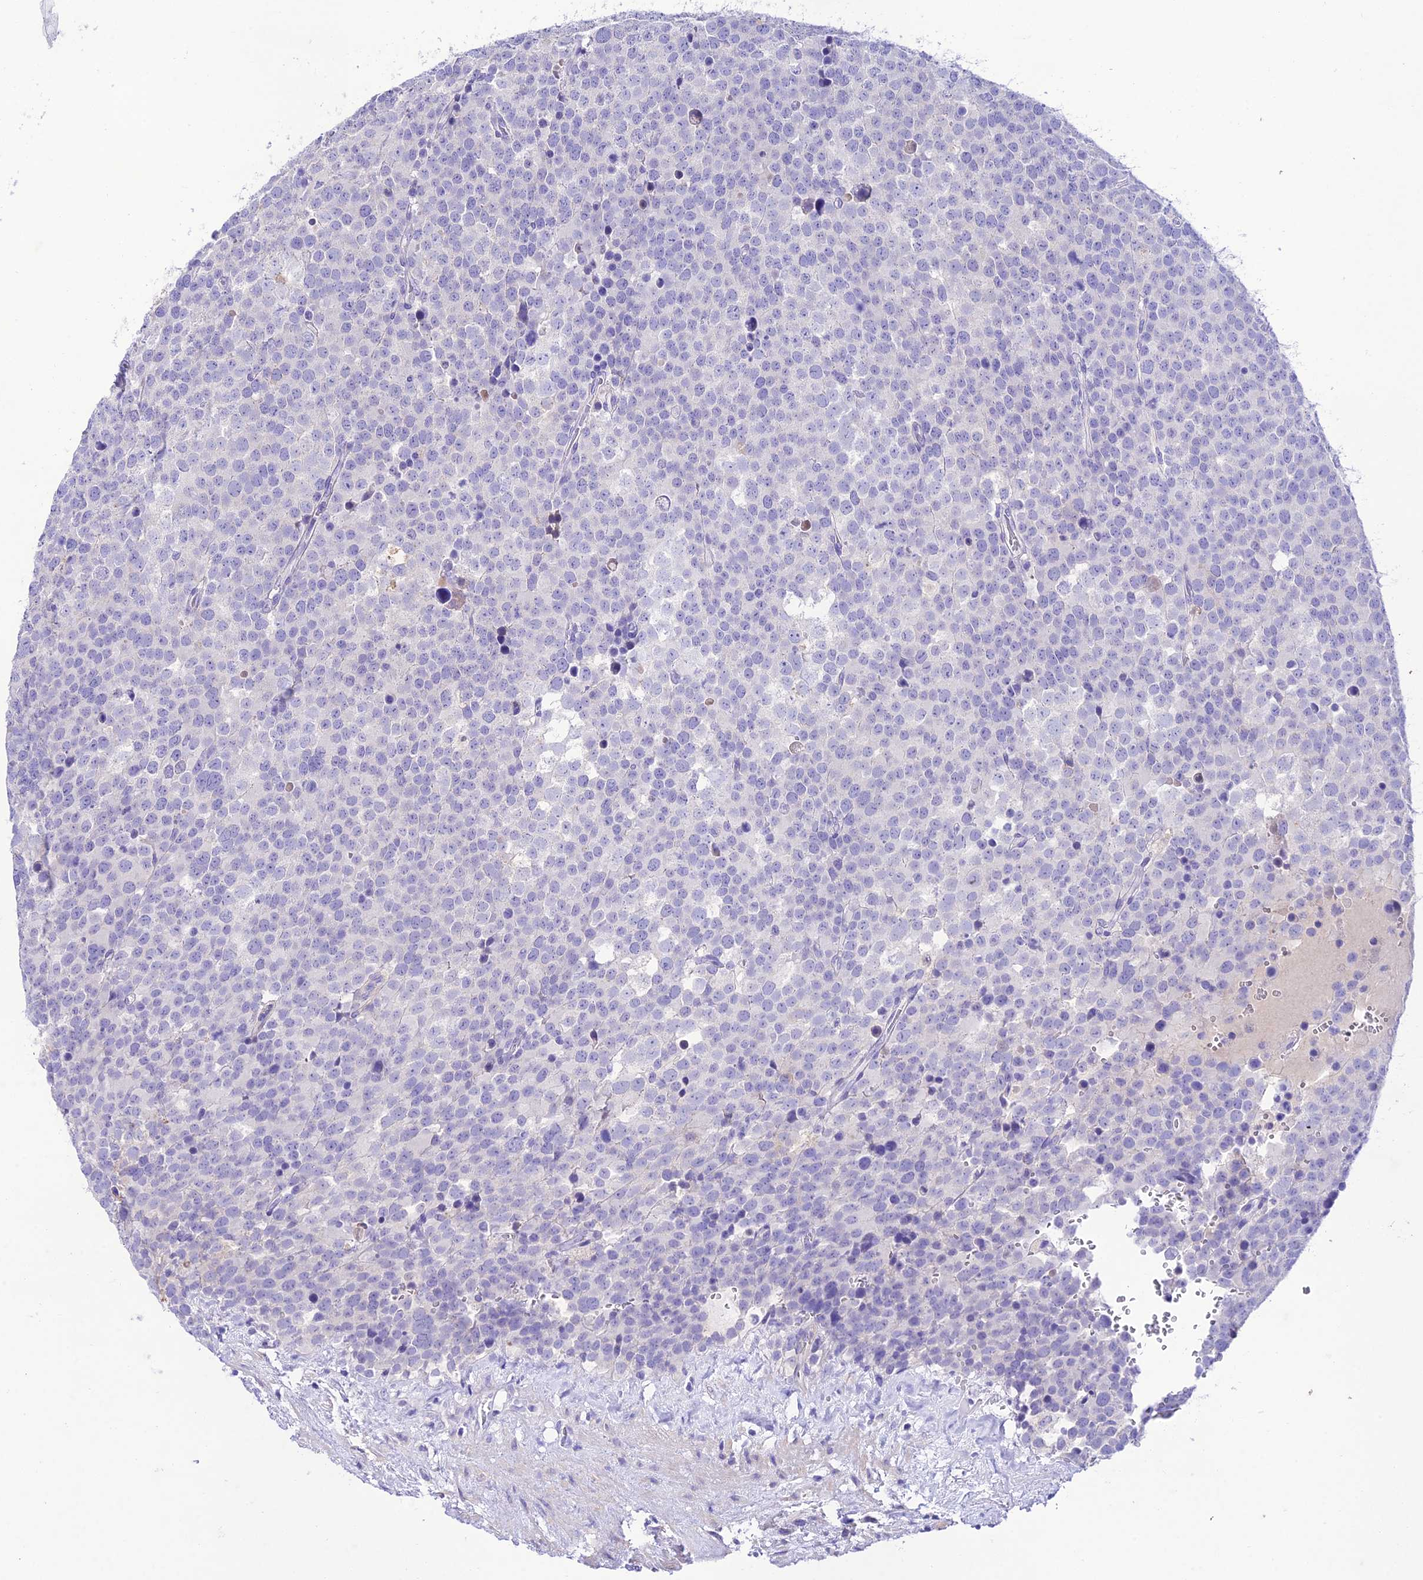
{"staining": {"intensity": "negative", "quantity": "none", "location": "none"}, "tissue": "testis cancer", "cell_type": "Tumor cells", "image_type": "cancer", "snomed": [{"axis": "morphology", "description": "Seminoma, NOS"}, {"axis": "topography", "description": "Testis"}], "caption": "Human testis cancer stained for a protein using immunohistochemistry shows no staining in tumor cells.", "gene": "NLRP6", "patient": {"sex": "male", "age": 71}}